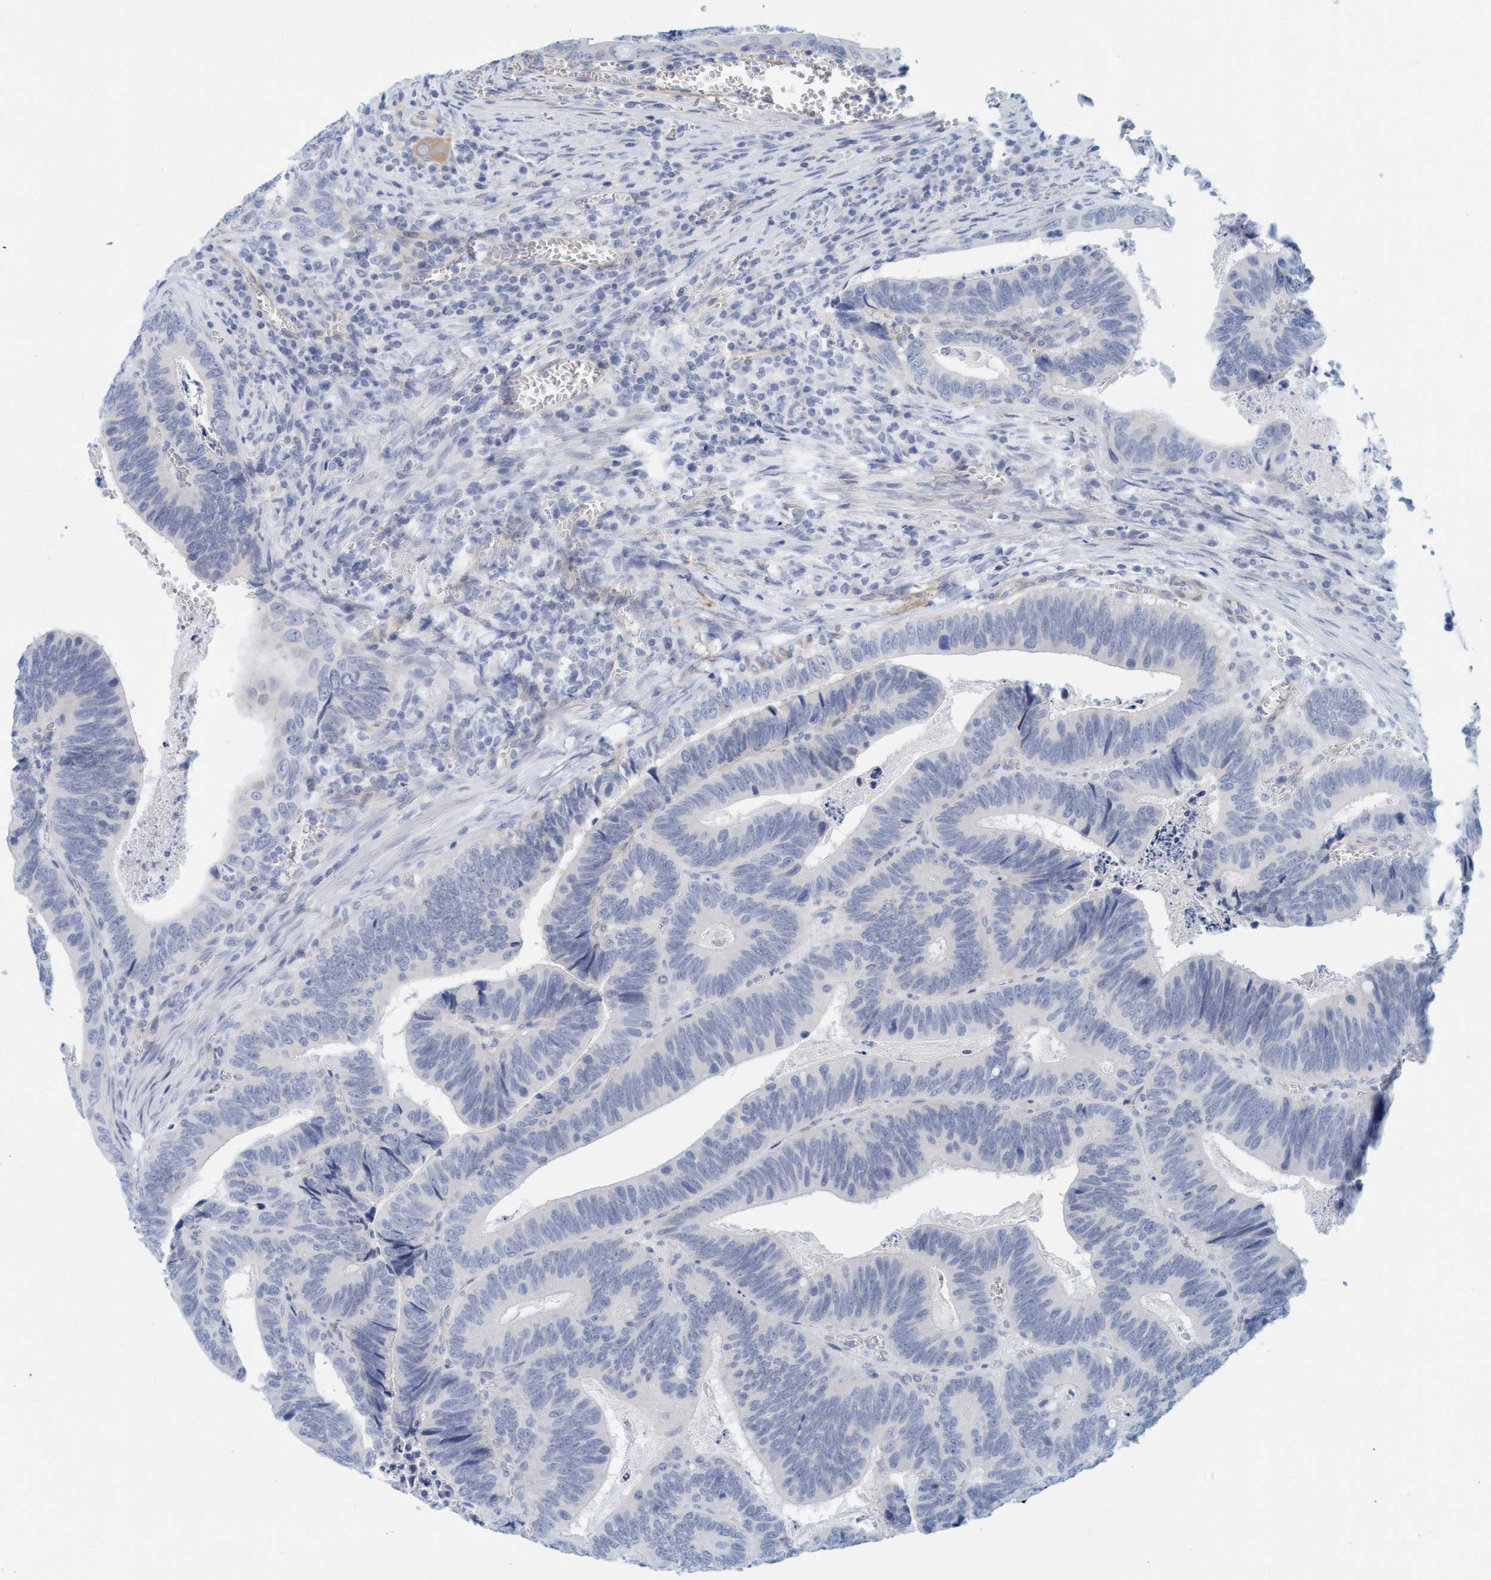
{"staining": {"intensity": "negative", "quantity": "none", "location": "none"}, "tissue": "colorectal cancer", "cell_type": "Tumor cells", "image_type": "cancer", "snomed": [{"axis": "morphology", "description": "Inflammation, NOS"}, {"axis": "morphology", "description": "Adenocarcinoma, NOS"}, {"axis": "topography", "description": "Colon"}], "caption": "This is an immunohistochemistry (IHC) photomicrograph of adenocarcinoma (colorectal). There is no staining in tumor cells.", "gene": "TSTD2", "patient": {"sex": "male", "age": 72}}